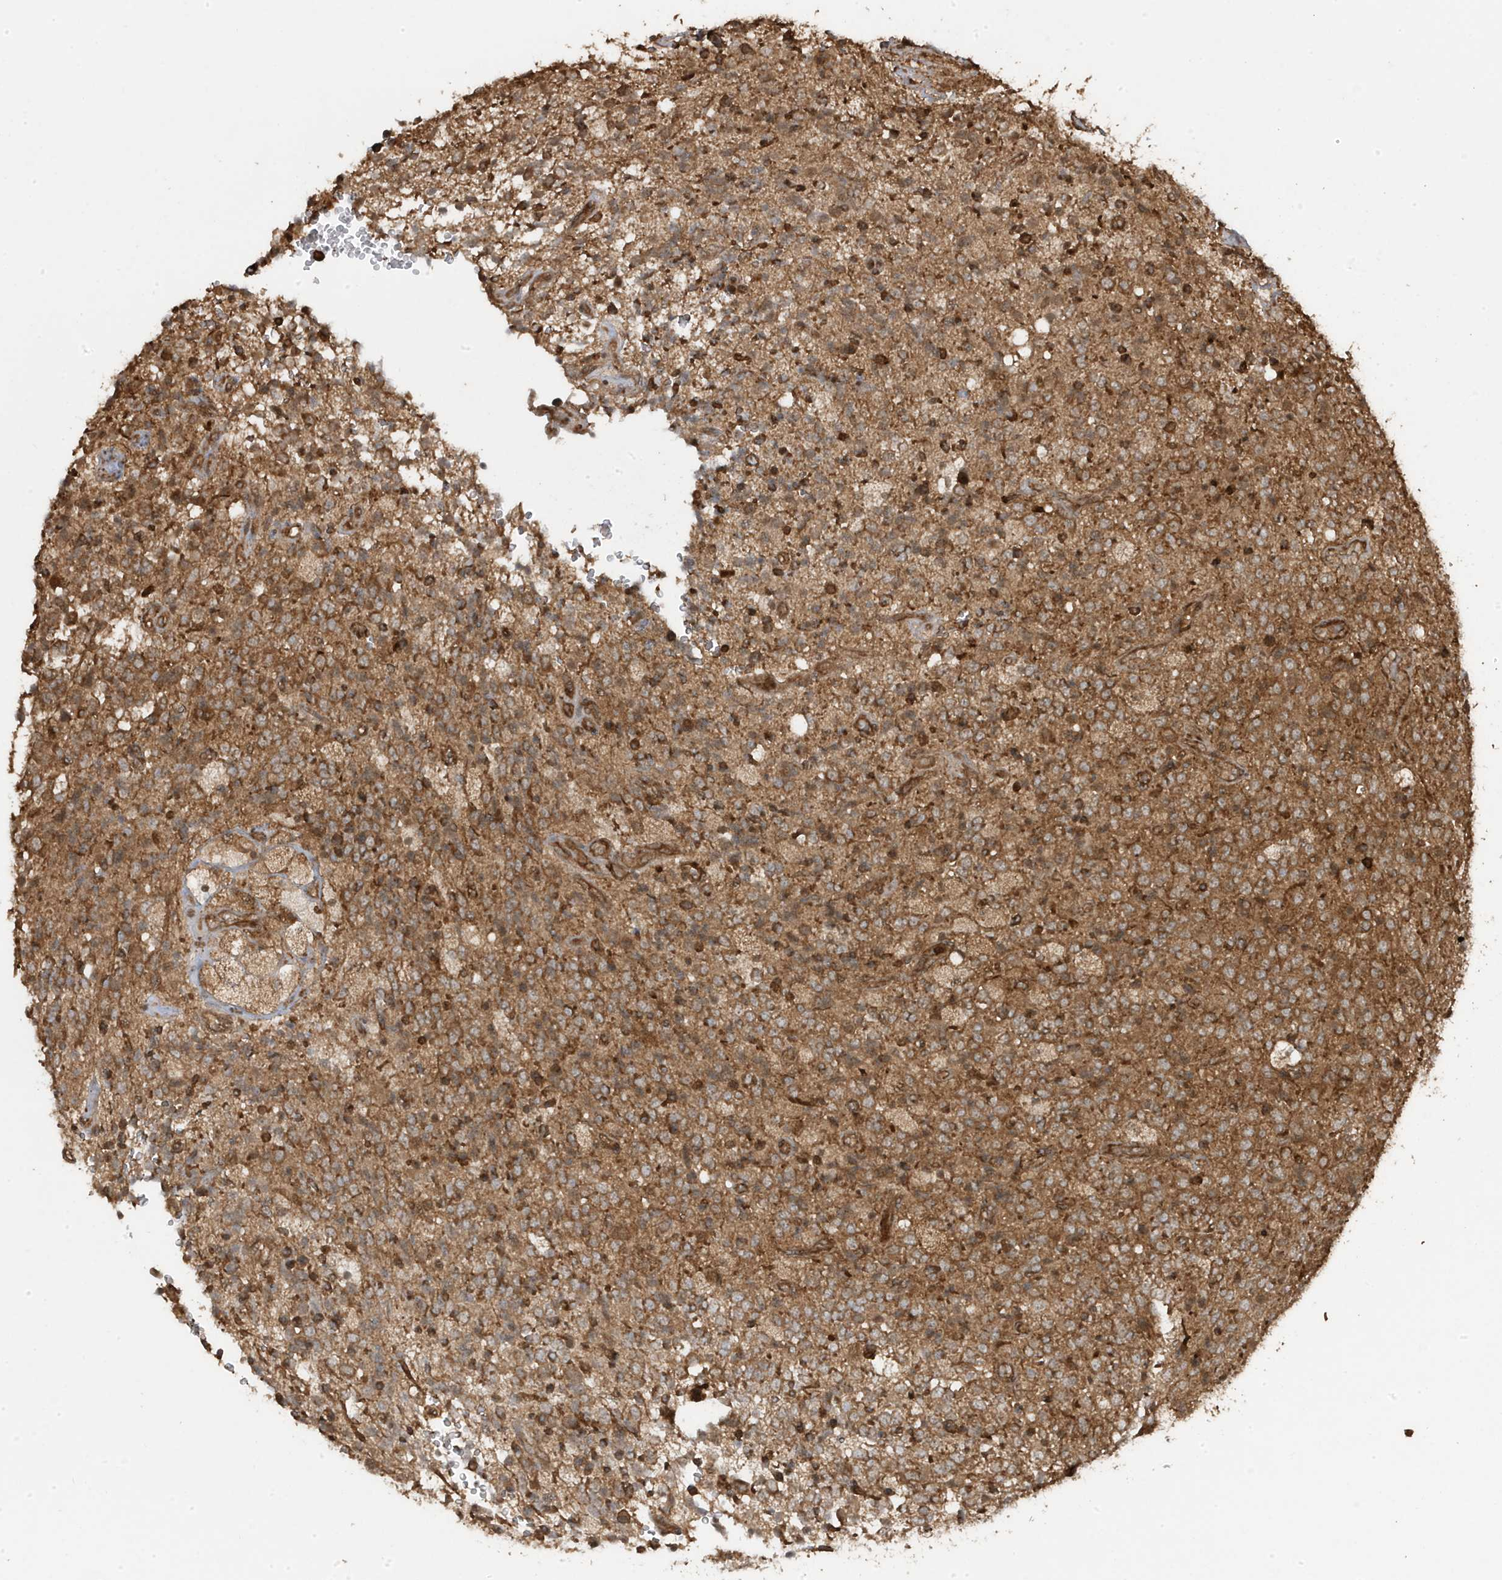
{"staining": {"intensity": "moderate", "quantity": ">75%", "location": "cytoplasmic/membranous"}, "tissue": "glioma", "cell_type": "Tumor cells", "image_type": "cancer", "snomed": [{"axis": "morphology", "description": "Glioma, malignant, High grade"}, {"axis": "topography", "description": "pancreas cauda"}], "caption": "IHC (DAB) staining of human glioma displays moderate cytoplasmic/membranous protein positivity in about >75% of tumor cells.", "gene": "ASAP1", "patient": {"sex": "male", "age": 60}}